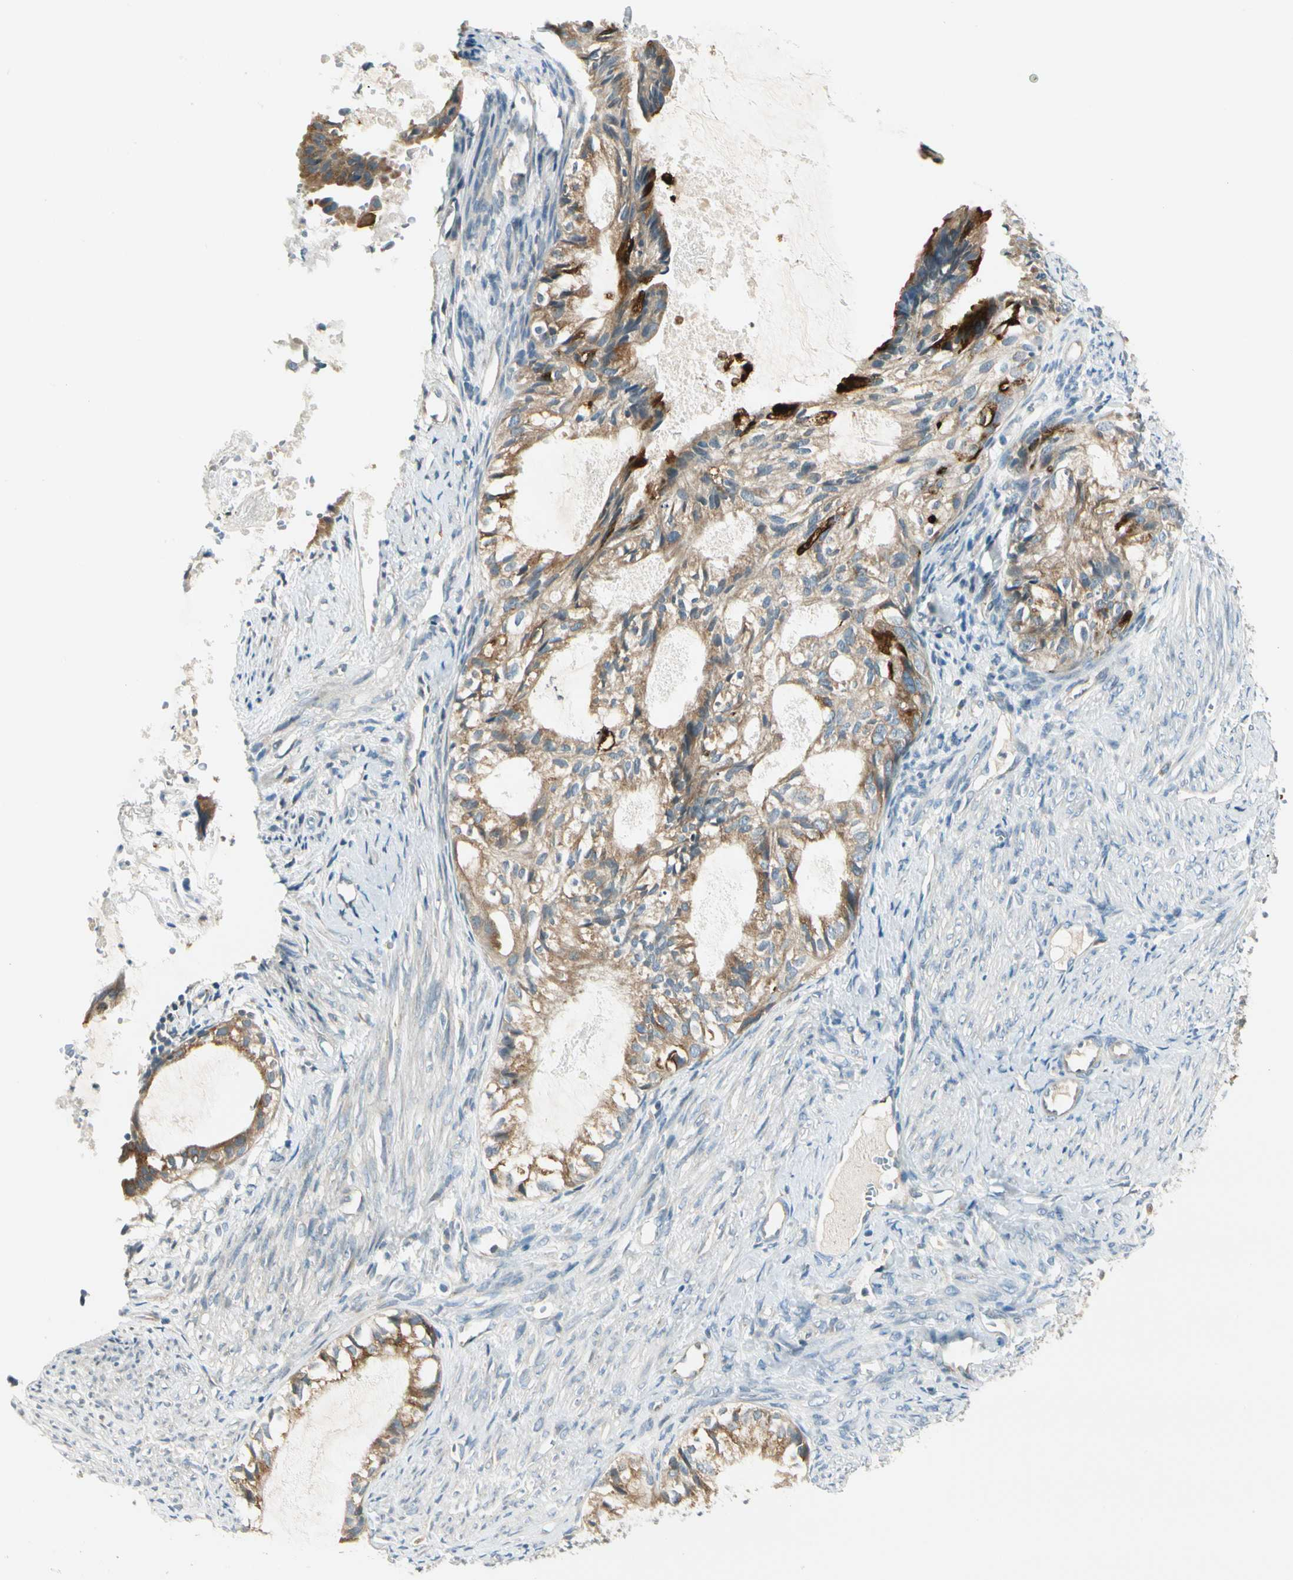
{"staining": {"intensity": "moderate", "quantity": ">75%", "location": "cytoplasmic/membranous"}, "tissue": "cervical cancer", "cell_type": "Tumor cells", "image_type": "cancer", "snomed": [{"axis": "morphology", "description": "Normal tissue, NOS"}, {"axis": "morphology", "description": "Adenocarcinoma, NOS"}, {"axis": "topography", "description": "Cervix"}, {"axis": "topography", "description": "Endometrium"}], "caption": "Moderate cytoplasmic/membranous expression for a protein is present in approximately >75% of tumor cells of cervical cancer (adenocarcinoma) using IHC.", "gene": "BNIP1", "patient": {"sex": "female", "age": 86}}